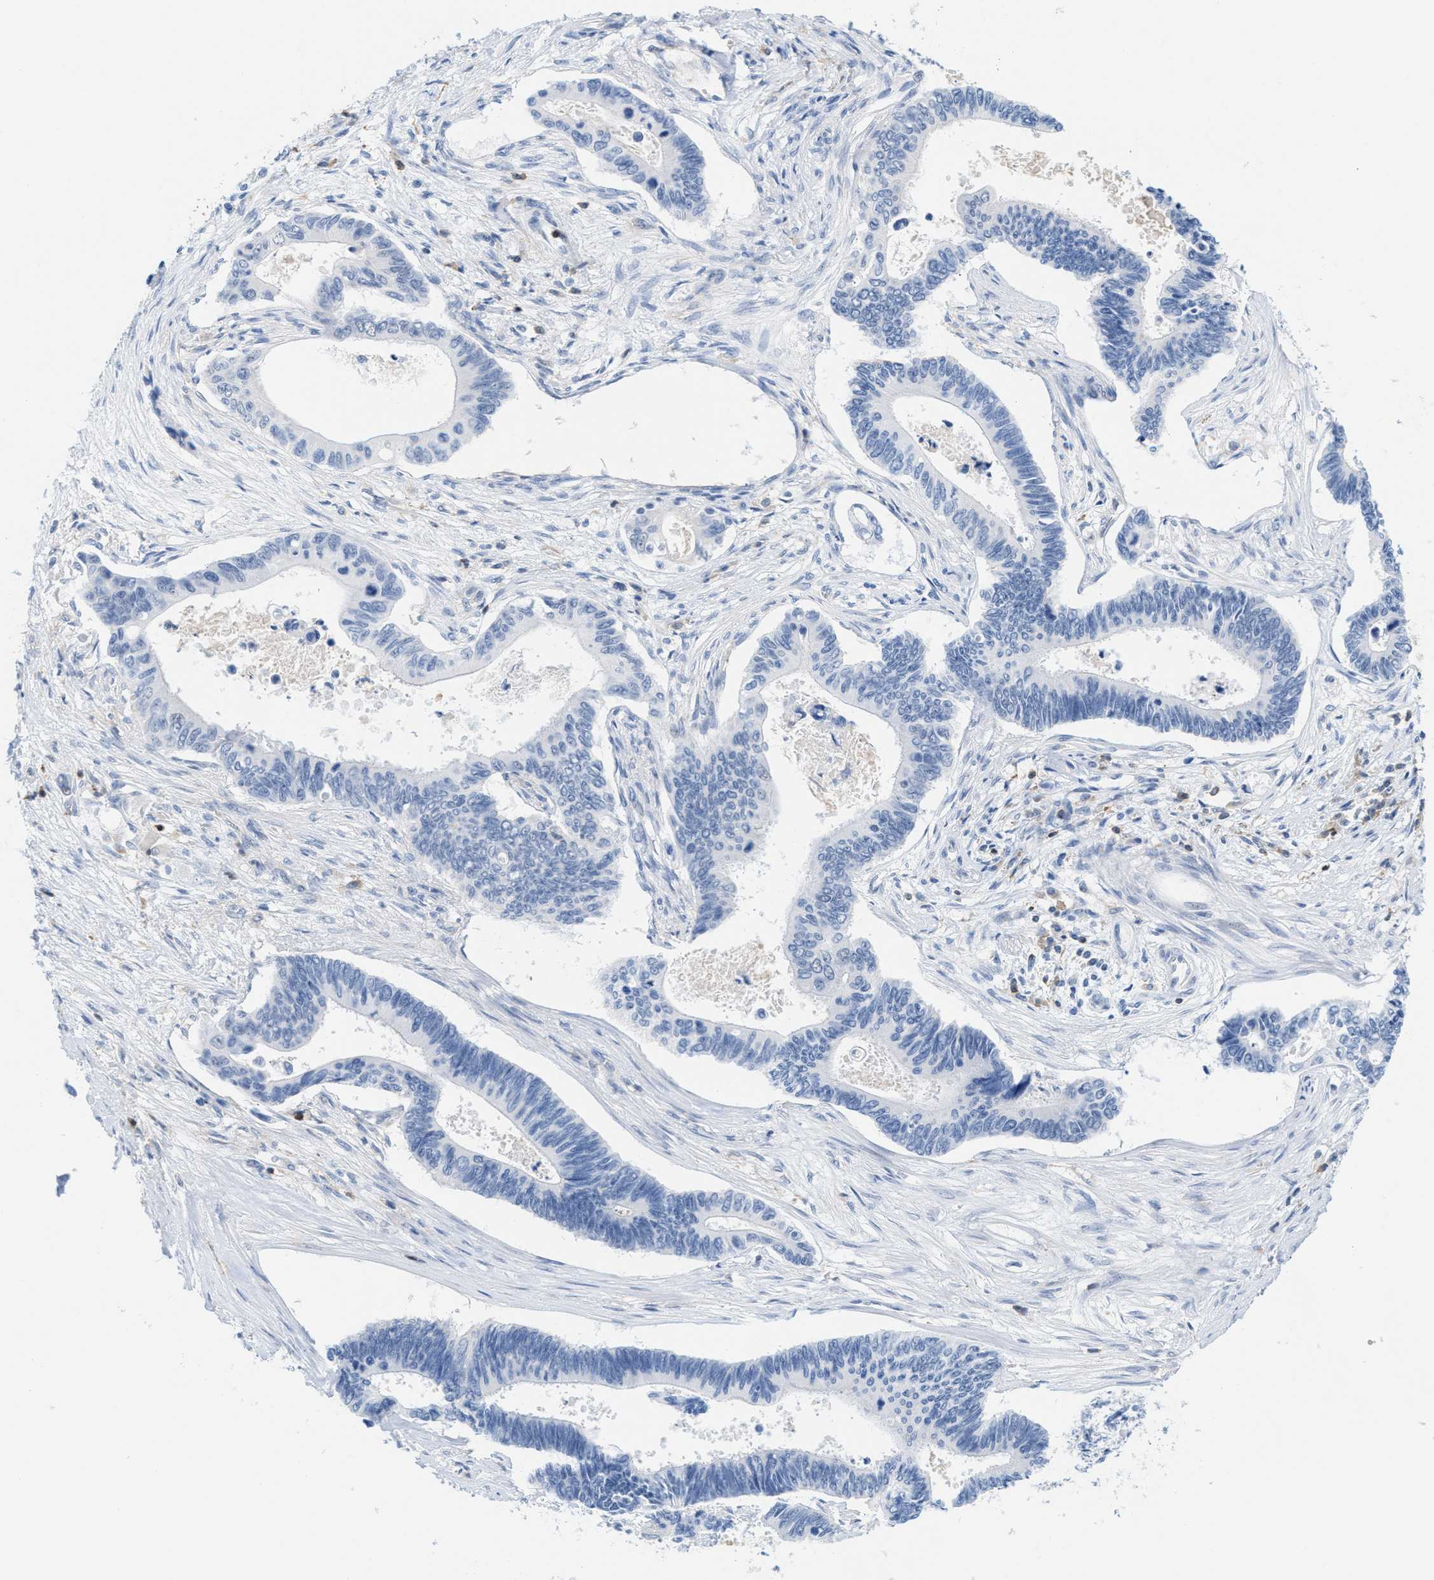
{"staining": {"intensity": "negative", "quantity": "none", "location": "none"}, "tissue": "pancreatic cancer", "cell_type": "Tumor cells", "image_type": "cancer", "snomed": [{"axis": "morphology", "description": "Adenocarcinoma, NOS"}, {"axis": "topography", "description": "Pancreas"}], "caption": "Pancreatic cancer (adenocarcinoma) stained for a protein using IHC reveals no expression tumor cells.", "gene": "IL16", "patient": {"sex": "female", "age": 70}}